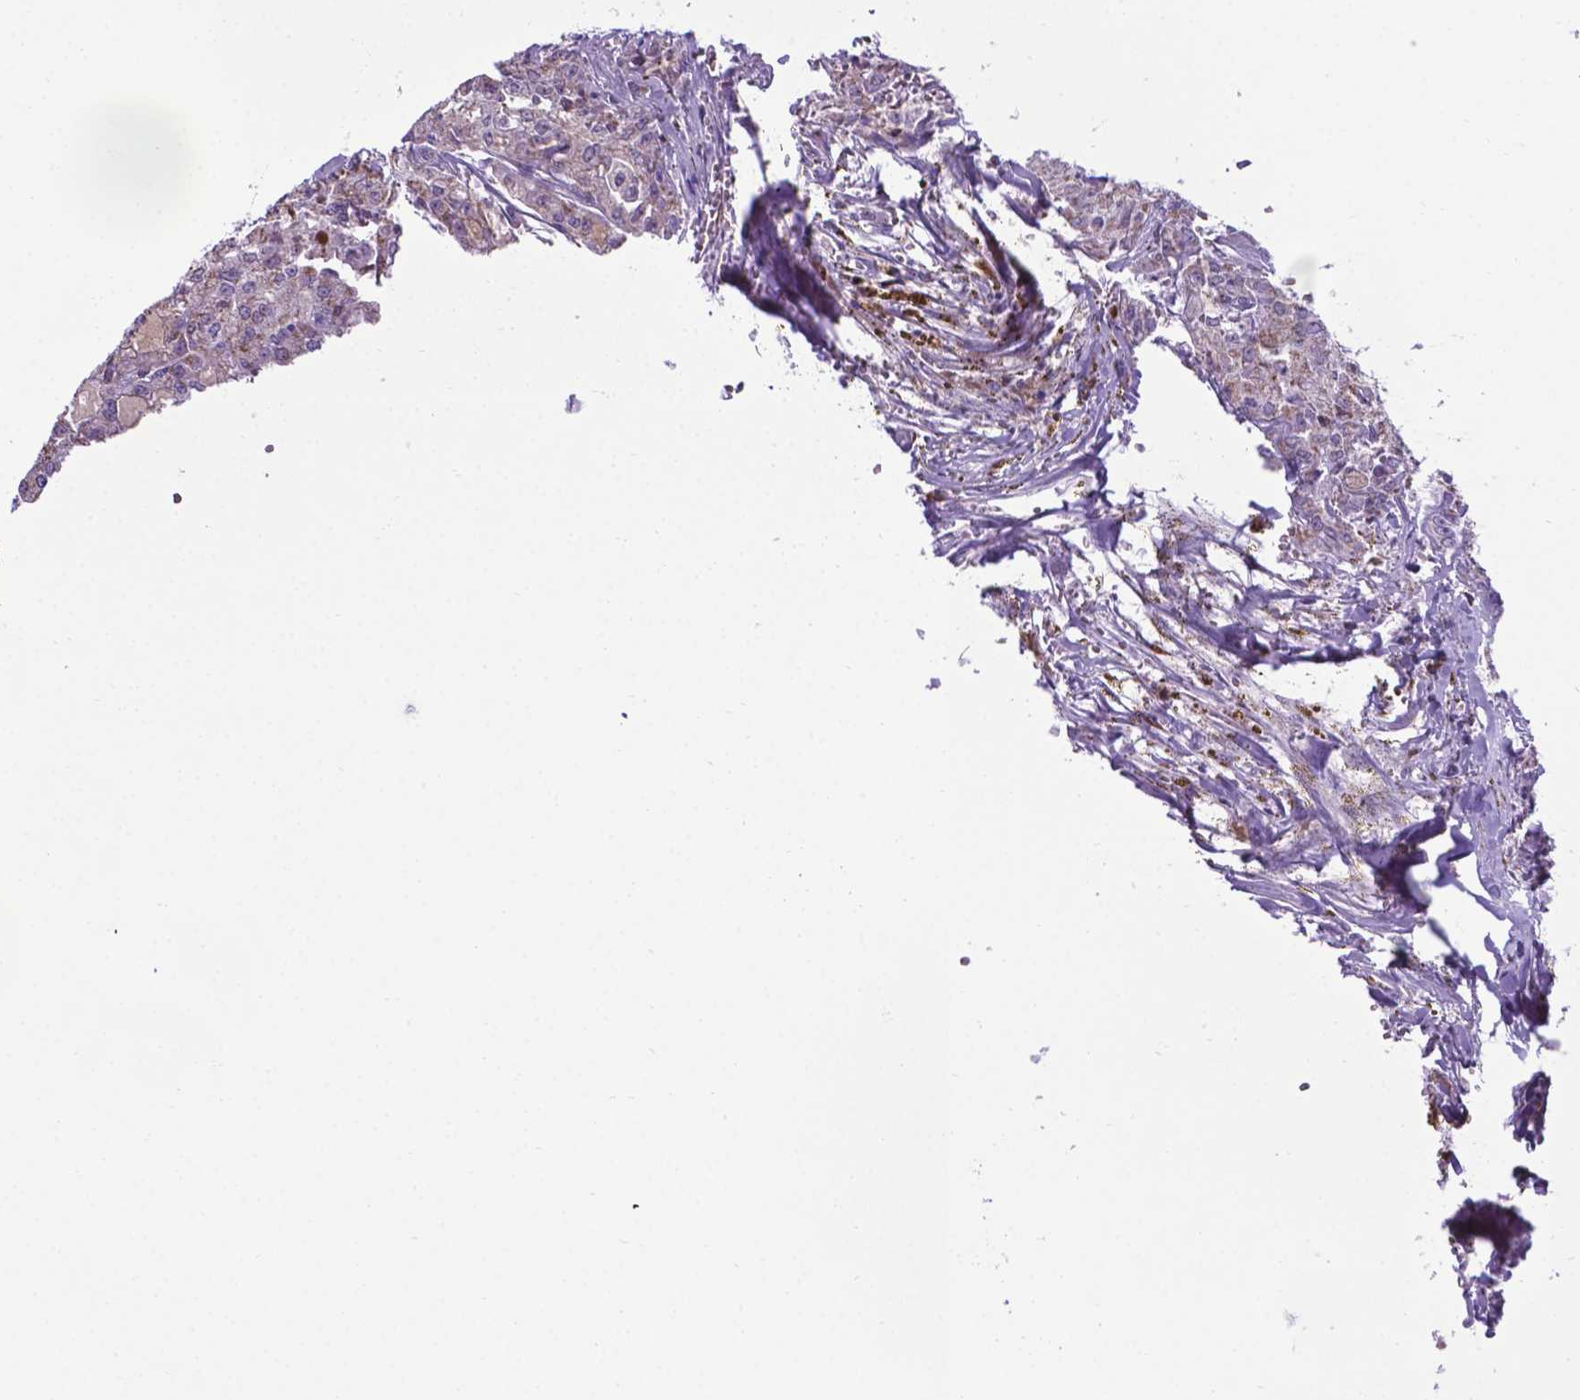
{"staining": {"intensity": "weak", "quantity": "25%-75%", "location": "cytoplasmic/membranous"}, "tissue": "head and neck cancer", "cell_type": "Tumor cells", "image_type": "cancer", "snomed": [{"axis": "morphology", "description": "Adenocarcinoma, NOS"}, {"axis": "topography", "description": "Head-Neck"}], "caption": "High-magnification brightfield microscopy of adenocarcinoma (head and neck) stained with DAB (3,3'-diaminobenzidine) (brown) and counterstained with hematoxylin (blue). tumor cells exhibit weak cytoplasmic/membranous expression is identified in about25%-75% of cells. Using DAB (brown) and hematoxylin (blue) stains, captured at high magnification using brightfield microscopy.", "gene": "POU3F3", "patient": {"sex": "male", "age": 64}}